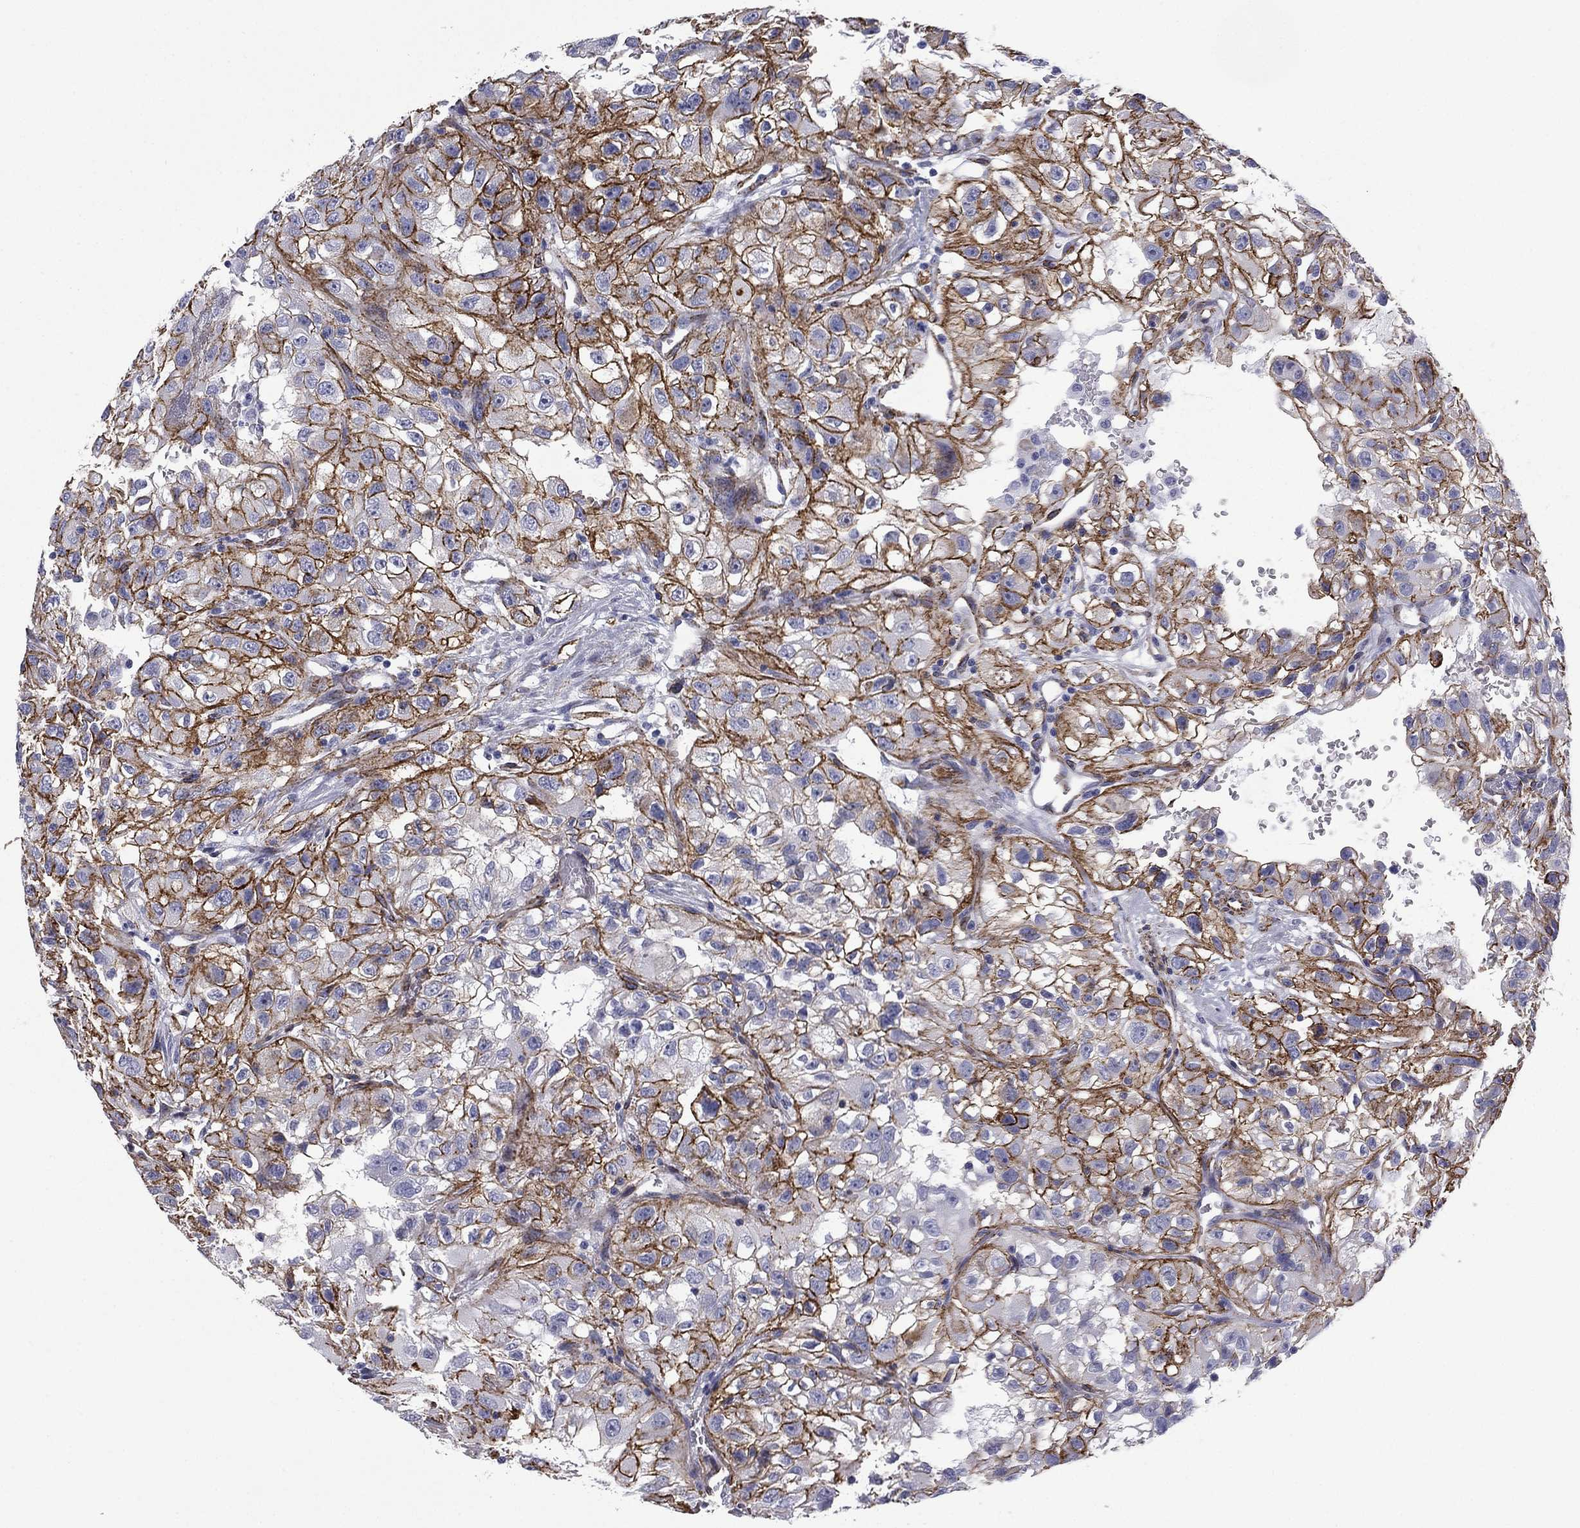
{"staining": {"intensity": "strong", "quantity": "25%-75%", "location": "cytoplasmic/membranous"}, "tissue": "renal cancer", "cell_type": "Tumor cells", "image_type": "cancer", "snomed": [{"axis": "morphology", "description": "Adenocarcinoma, NOS"}, {"axis": "topography", "description": "Kidney"}], "caption": "A histopathology image of renal cancer stained for a protein displays strong cytoplasmic/membranous brown staining in tumor cells.", "gene": "CAVIN3", "patient": {"sex": "male", "age": 64}}